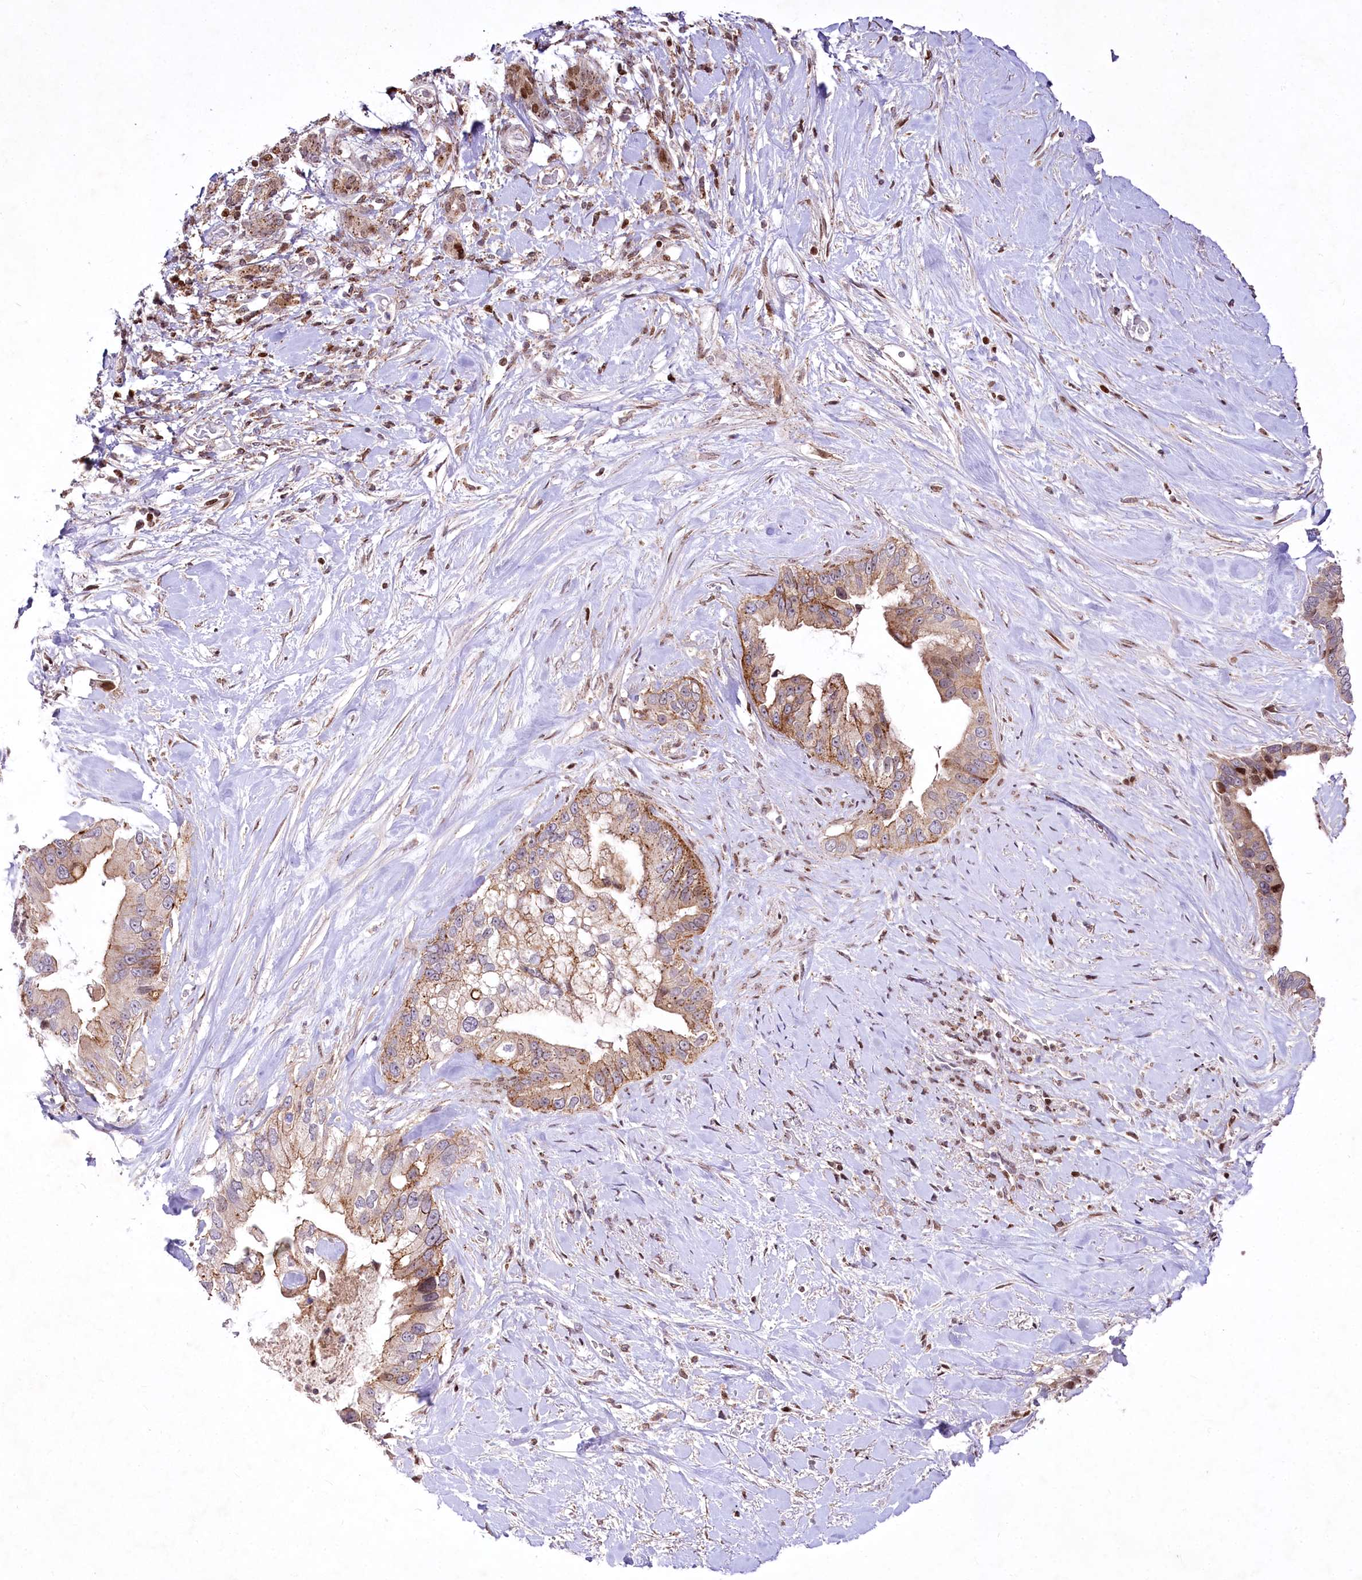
{"staining": {"intensity": "moderate", "quantity": ">75%", "location": "cytoplasmic/membranous"}, "tissue": "pancreatic cancer", "cell_type": "Tumor cells", "image_type": "cancer", "snomed": [{"axis": "morphology", "description": "Inflammation, NOS"}, {"axis": "morphology", "description": "Adenocarcinoma, NOS"}, {"axis": "topography", "description": "Pancreas"}], "caption": "Immunohistochemistry (IHC) histopathology image of pancreatic adenocarcinoma stained for a protein (brown), which shows medium levels of moderate cytoplasmic/membranous positivity in approximately >75% of tumor cells.", "gene": "ZFYVE27", "patient": {"sex": "female", "age": 56}}